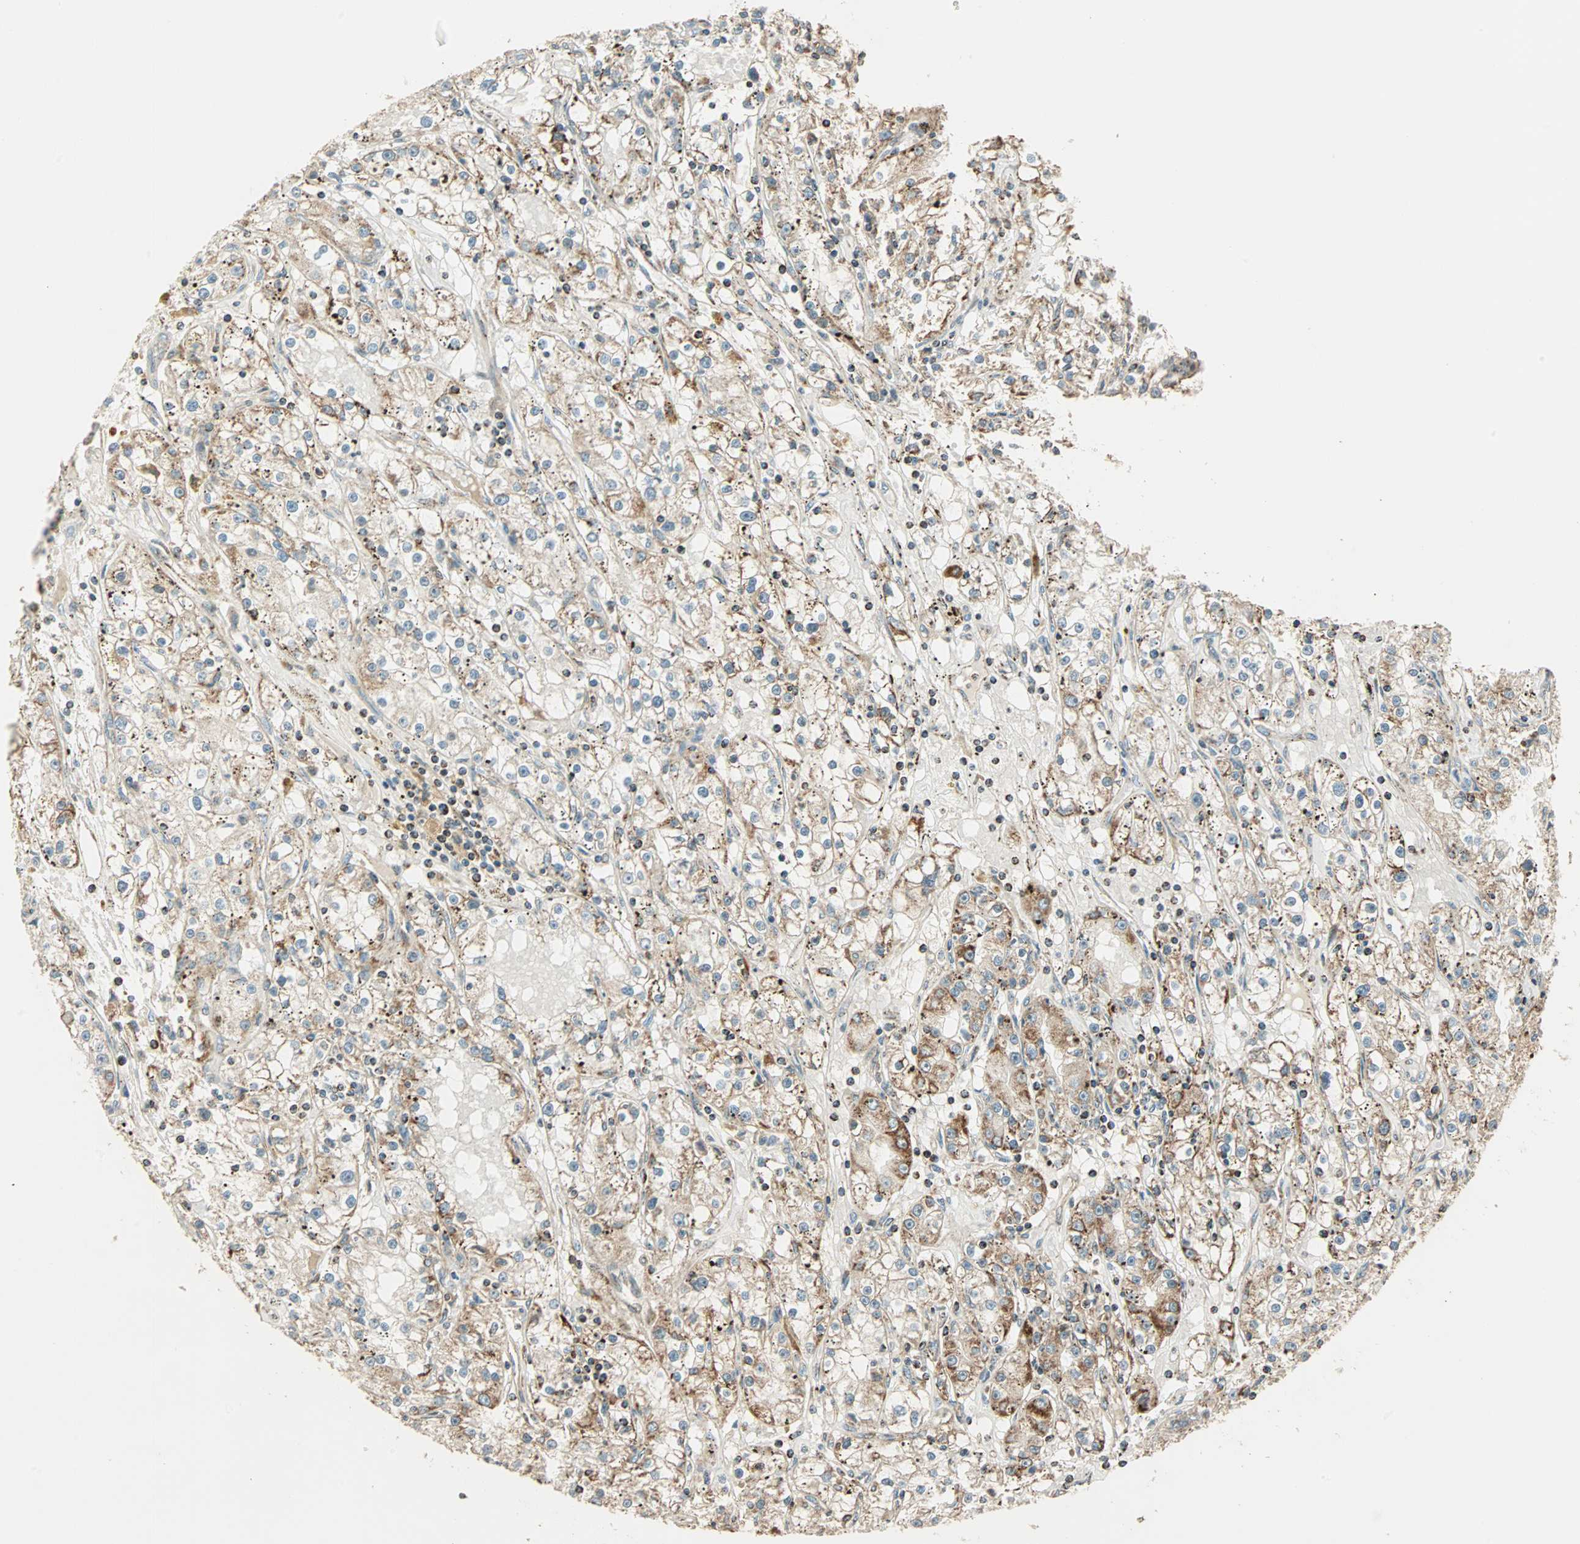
{"staining": {"intensity": "weak", "quantity": "25%-75%", "location": "cytoplasmic/membranous"}, "tissue": "renal cancer", "cell_type": "Tumor cells", "image_type": "cancer", "snomed": [{"axis": "morphology", "description": "Adenocarcinoma, NOS"}, {"axis": "topography", "description": "Kidney"}], "caption": "Weak cytoplasmic/membranous staining for a protein is seen in about 25%-75% of tumor cells of renal cancer (adenocarcinoma) using immunohistochemistry (IHC).", "gene": "SPRY4", "patient": {"sex": "male", "age": 56}}